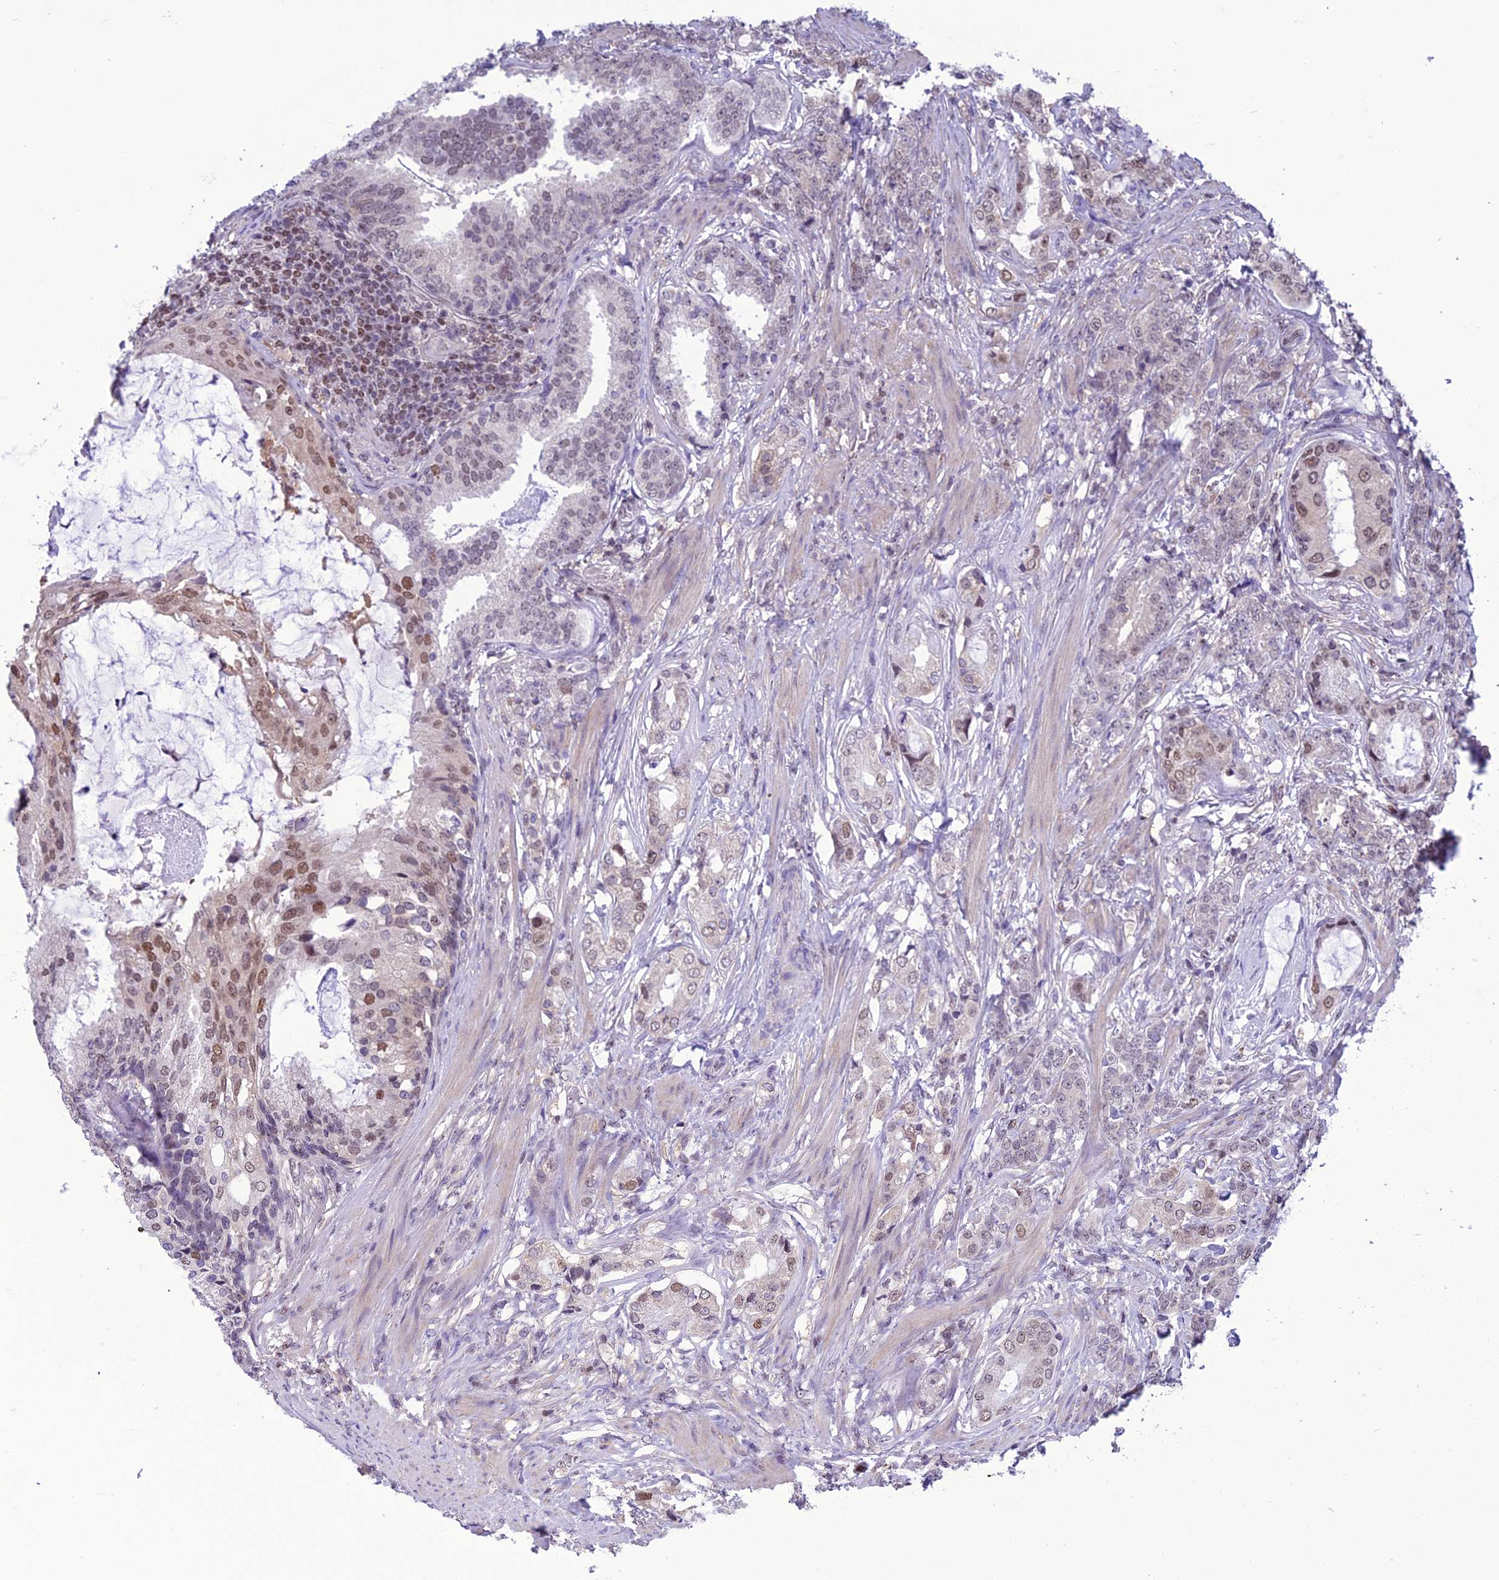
{"staining": {"intensity": "moderate", "quantity": "<25%", "location": "nuclear"}, "tissue": "prostate cancer", "cell_type": "Tumor cells", "image_type": "cancer", "snomed": [{"axis": "morphology", "description": "Adenocarcinoma, Low grade"}, {"axis": "topography", "description": "Prostate"}], "caption": "Immunohistochemical staining of human prostate adenocarcinoma (low-grade) shows moderate nuclear protein staining in approximately <25% of tumor cells. The staining is performed using DAB (3,3'-diaminobenzidine) brown chromogen to label protein expression. The nuclei are counter-stained blue using hematoxylin.", "gene": "MIS12", "patient": {"sex": "male", "age": 71}}